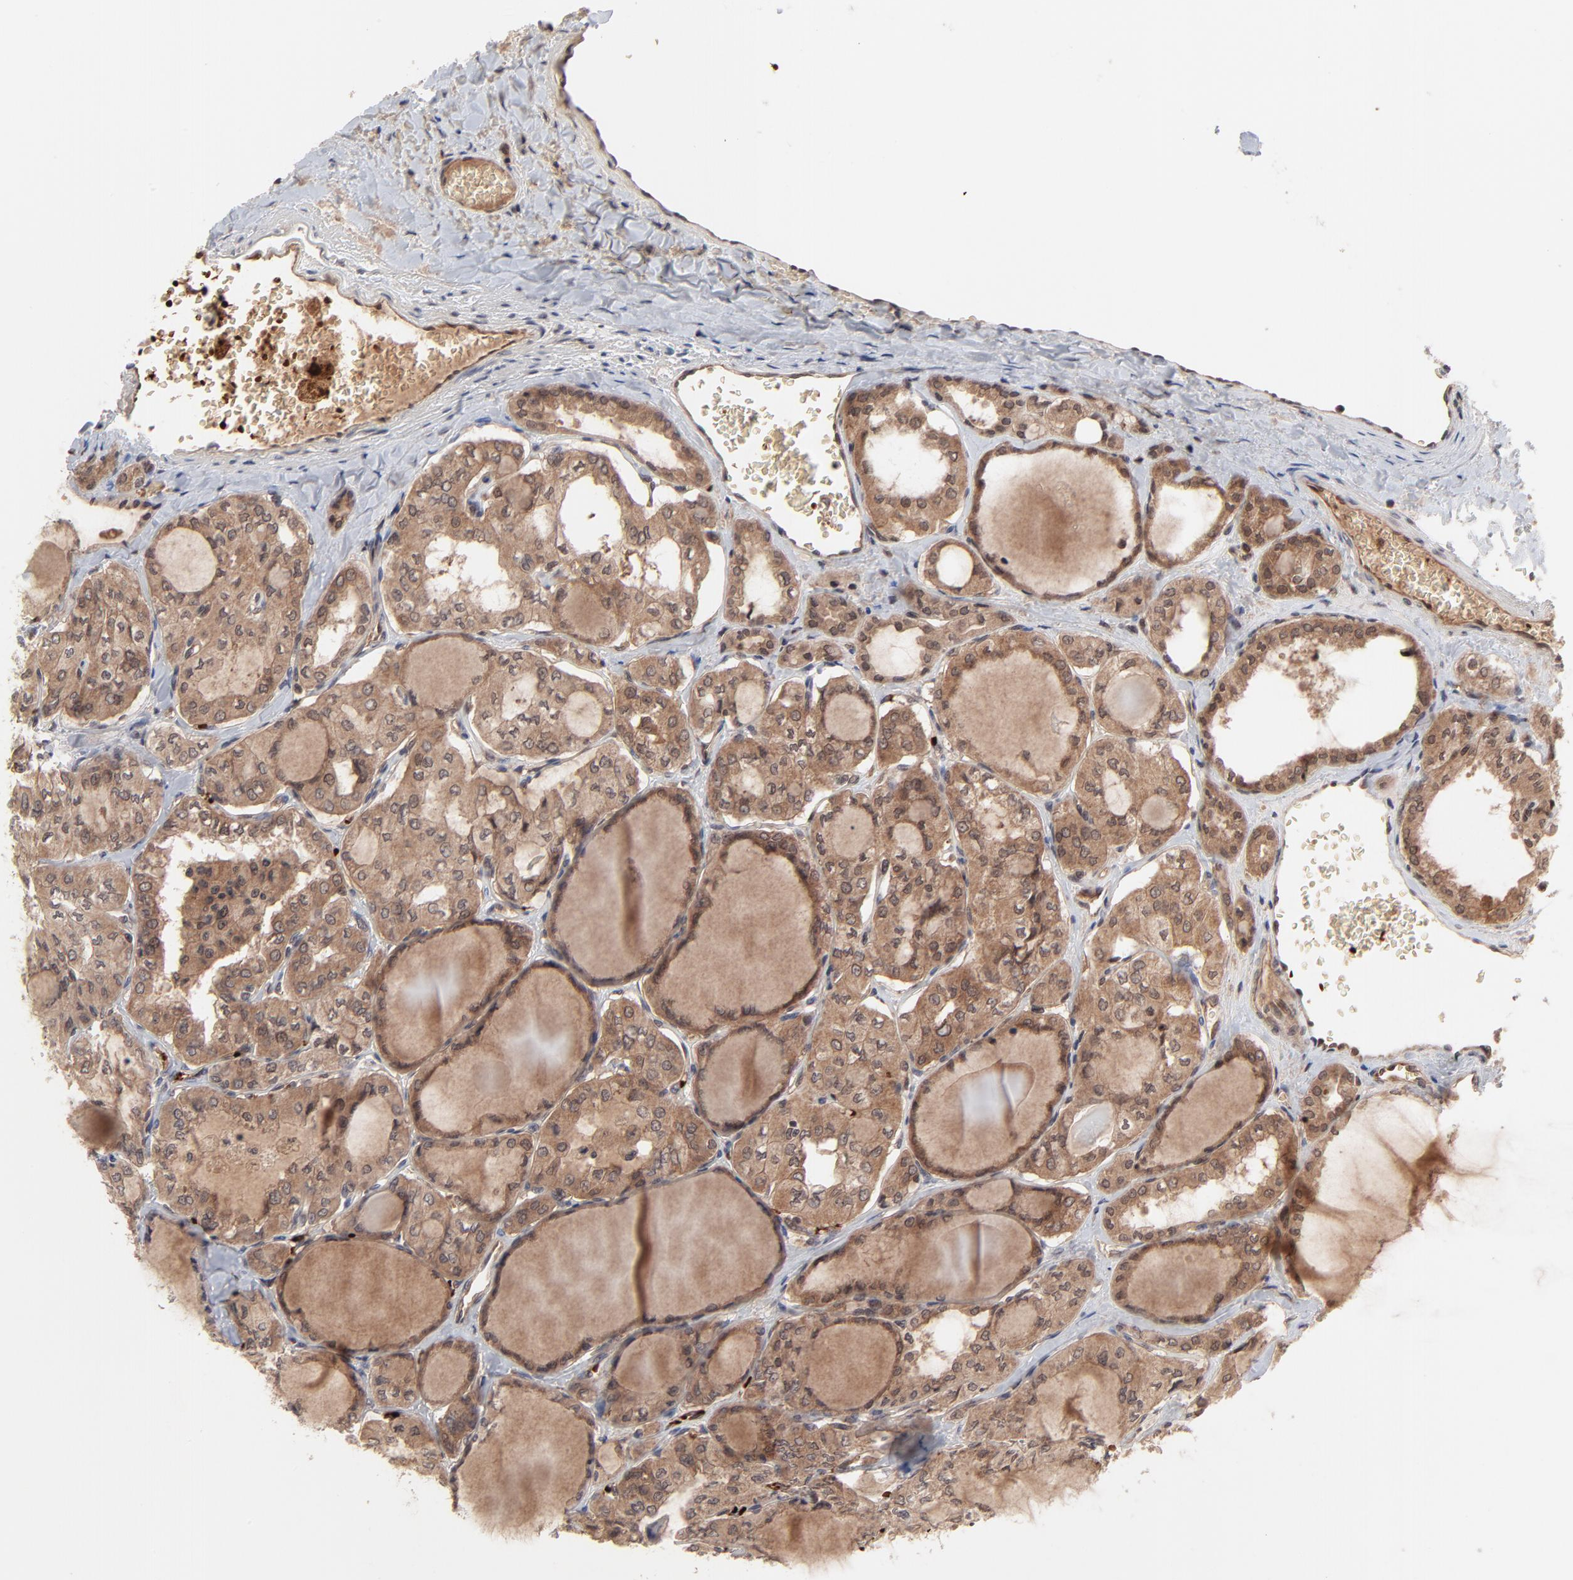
{"staining": {"intensity": "moderate", "quantity": ">75%", "location": "cytoplasmic/membranous"}, "tissue": "thyroid cancer", "cell_type": "Tumor cells", "image_type": "cancer", "snomed": [{"axis": "morphology", "description": "Papillary adenocarcinoma, NOS"}, {"axis": "topography", "description": "Thyroid gland"}], "caption": "IHC histopathology image of thyroid cancer (papillary adenocarcinoma) stained for a protein (brown), which reveals medium levels of moderate cytoplasmic/membranous positivity in about >75% of tumor cells.", "gene": "CASP10", "patient": {"sex": "male", "age": 20}}